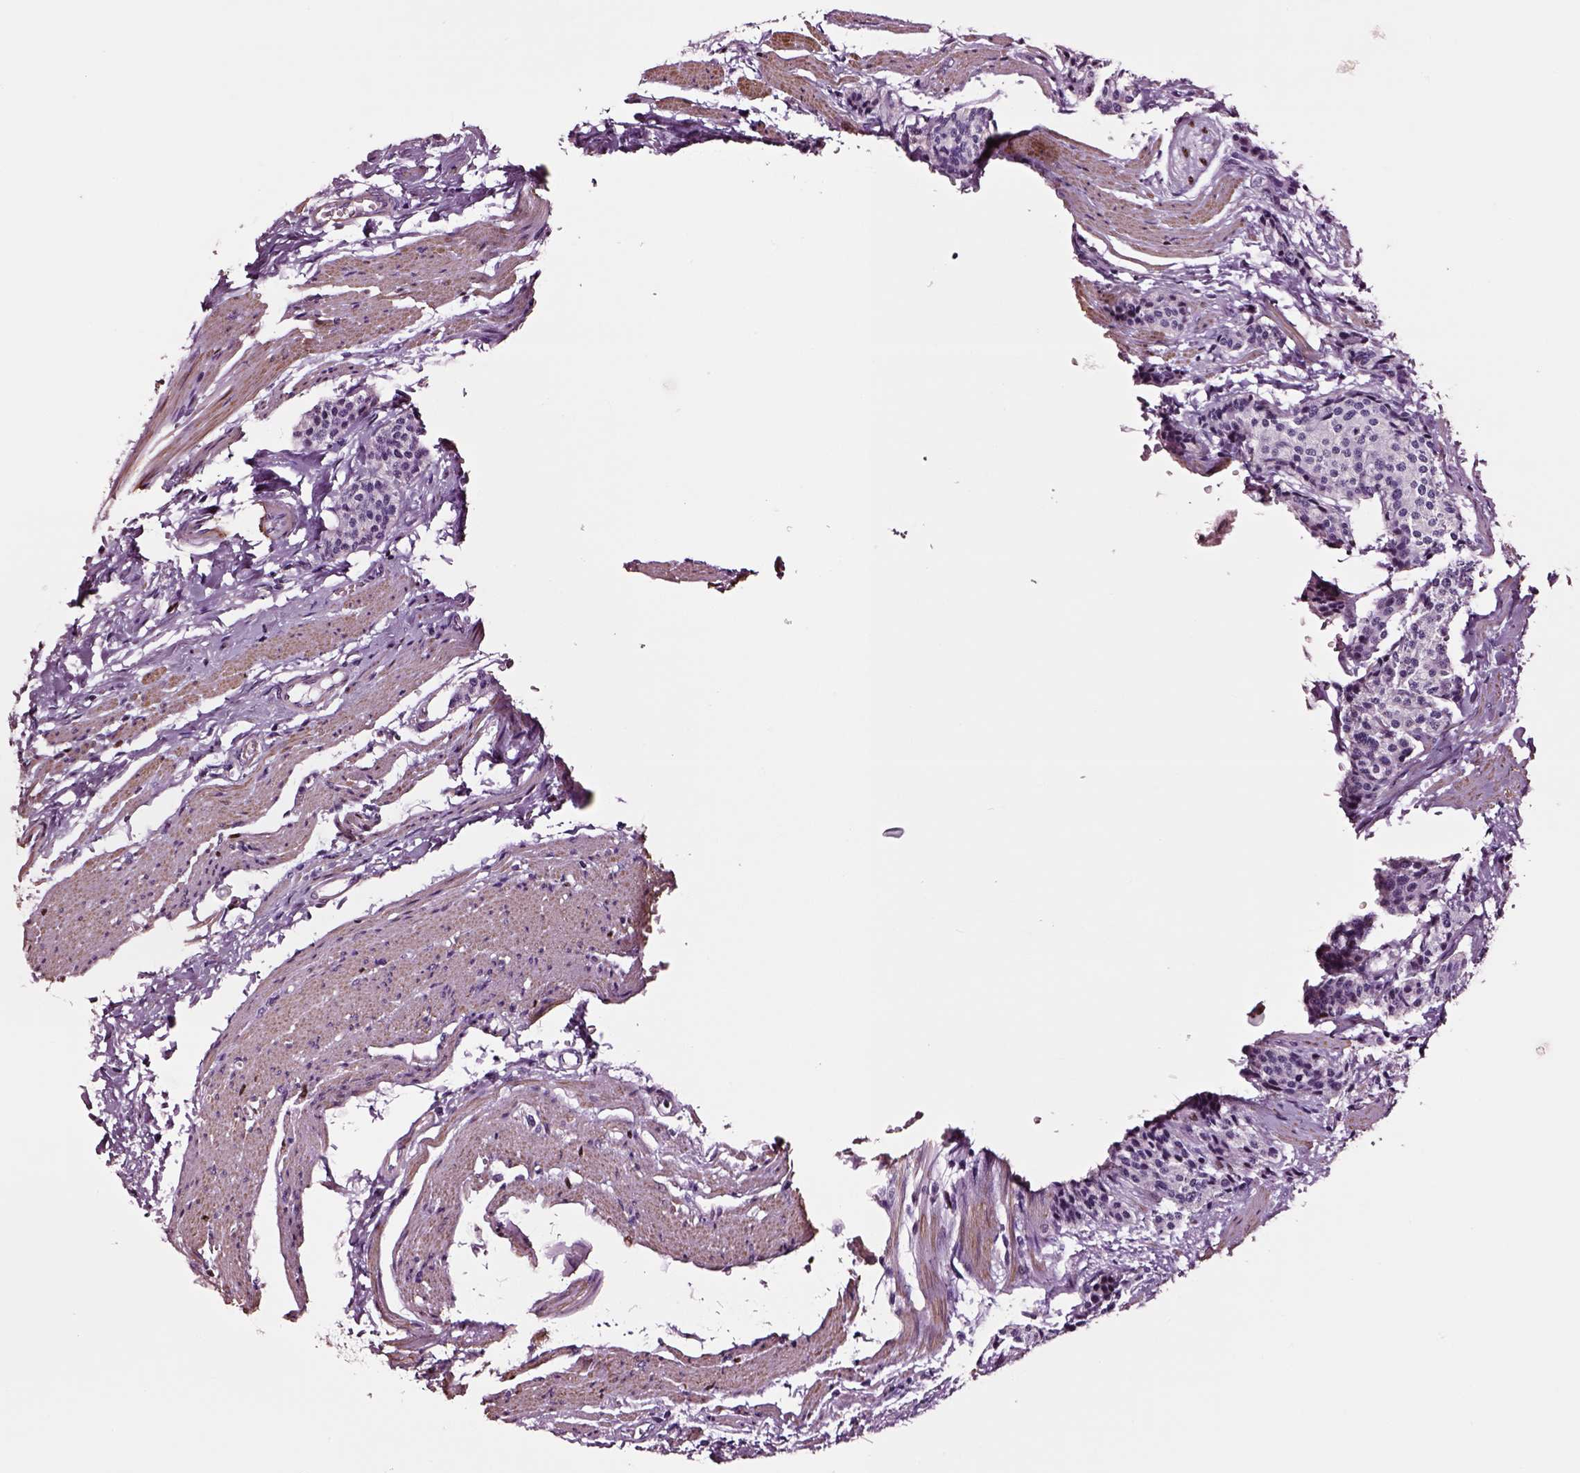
{"staining": {"intensity": "negative", "quantity": "none", "location": "none"}, "tissue": "carcinoid", "cell_type": "Tumor cells", "image_type": "cancer", "snomed": [{"axis": "morphology", "description": "Carcinoid, malignant, NOS"}, {"axis": "topography", "description": "Small intestine"}], "caption": "A histopathology image of carcinoid stained for a protein exhibits no brown staining in tumor cells. (Immunohistochemistry (ihc), brightfield microscopy, high magnification).", "gene": "SOX10", "patient": {"sex": "male", "age": 73}}